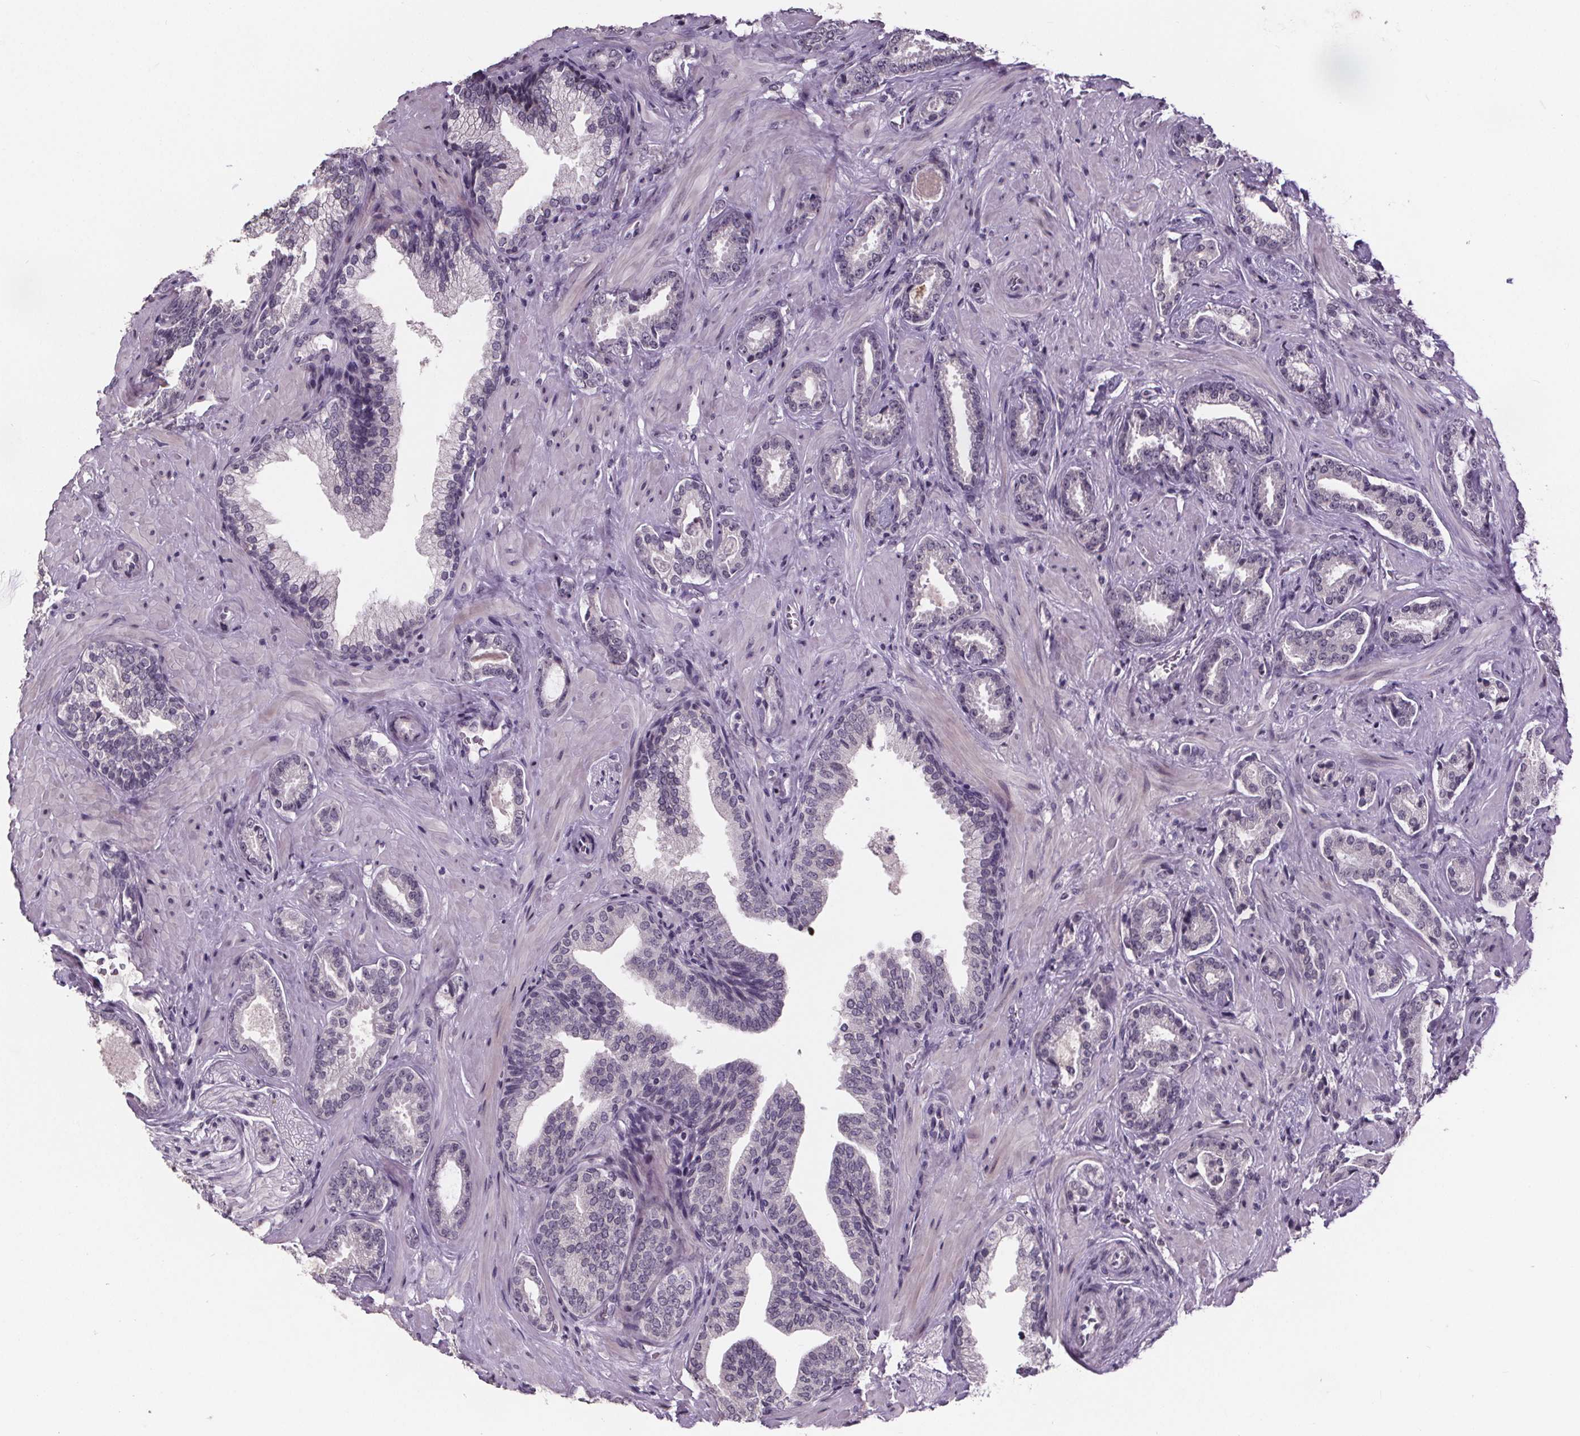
{"staining": {"intensity": "negative", "quantity": "none", "location": "none"}, "tissue": "prostate cancer", "cell_type": "Tumor cells", "image_type": "cancer", "snomed": [{"axis": "morphology", "description": "Adenocarcinoma, Low grade"}, {"axis": "topography", "description": "Prostate"}], "caption": "A high-resolution photomicrograph shows immunohistochemistry staining of prostate cancer, which reveals no significant expression in tumor cells. (DAB (3,3'-diaminobenzidine) immunohistochemistry (IHC) visualized using brightfield microscopy, high magnification).", "gene": "NKX6-1", "patient": {"sex": "male", "age": 61}}